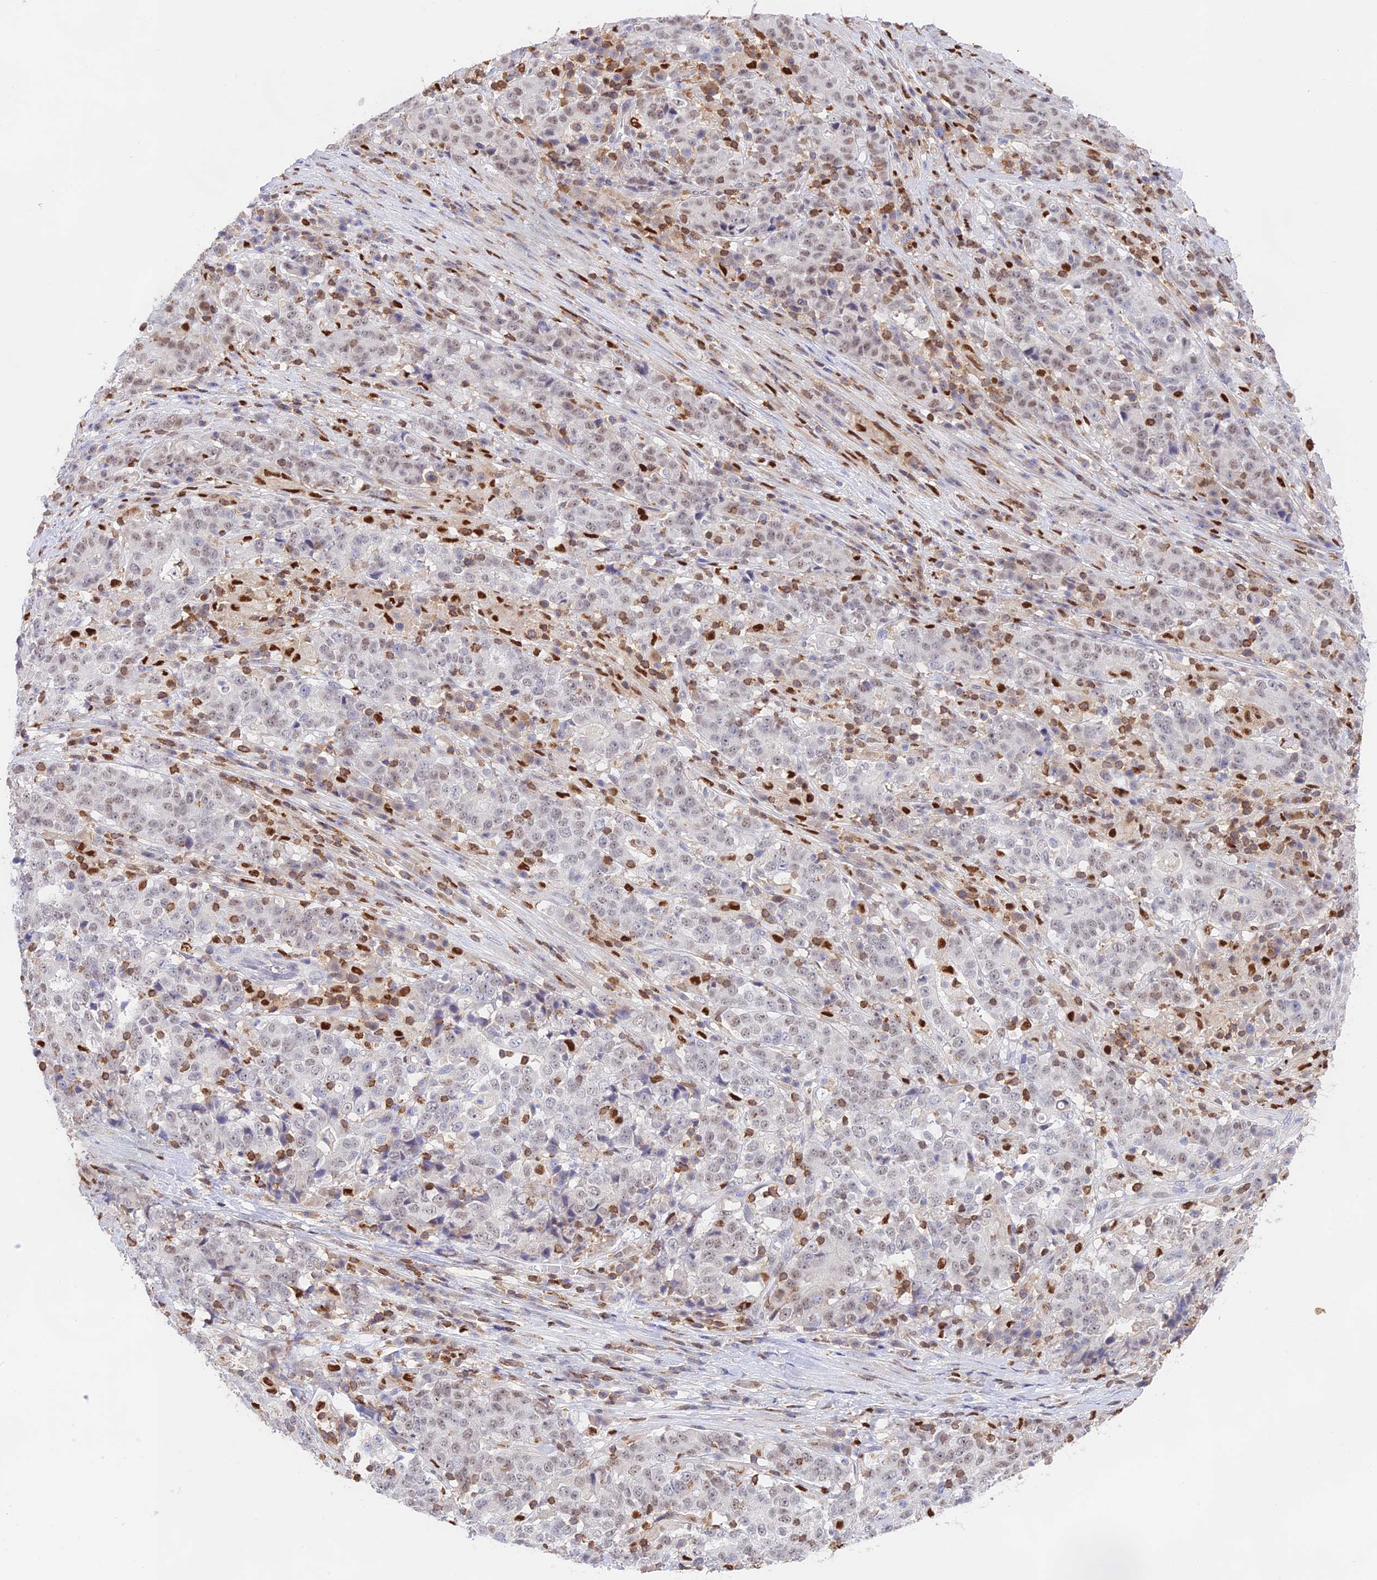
{"staining": {"intensity": "weak", "quantity": "25%-75%", "location": "nuclear"}, "tissue": "stomach cancer", "cell_type": "Tumor cells", "image_type": "cancer", "snomed": [{"axis": "morphology", "description": "Adenocarcinoma, NOS"}, {"axis": "topography", "description": "Stomach"}], "caption": "IHC of stomach adenocarcinoma exhibits low levels of weak nuclear expression in about 25%-75% of tumor cells.", "gene": "DENND1C", "patient": {"sex": "male", "age": 59}}